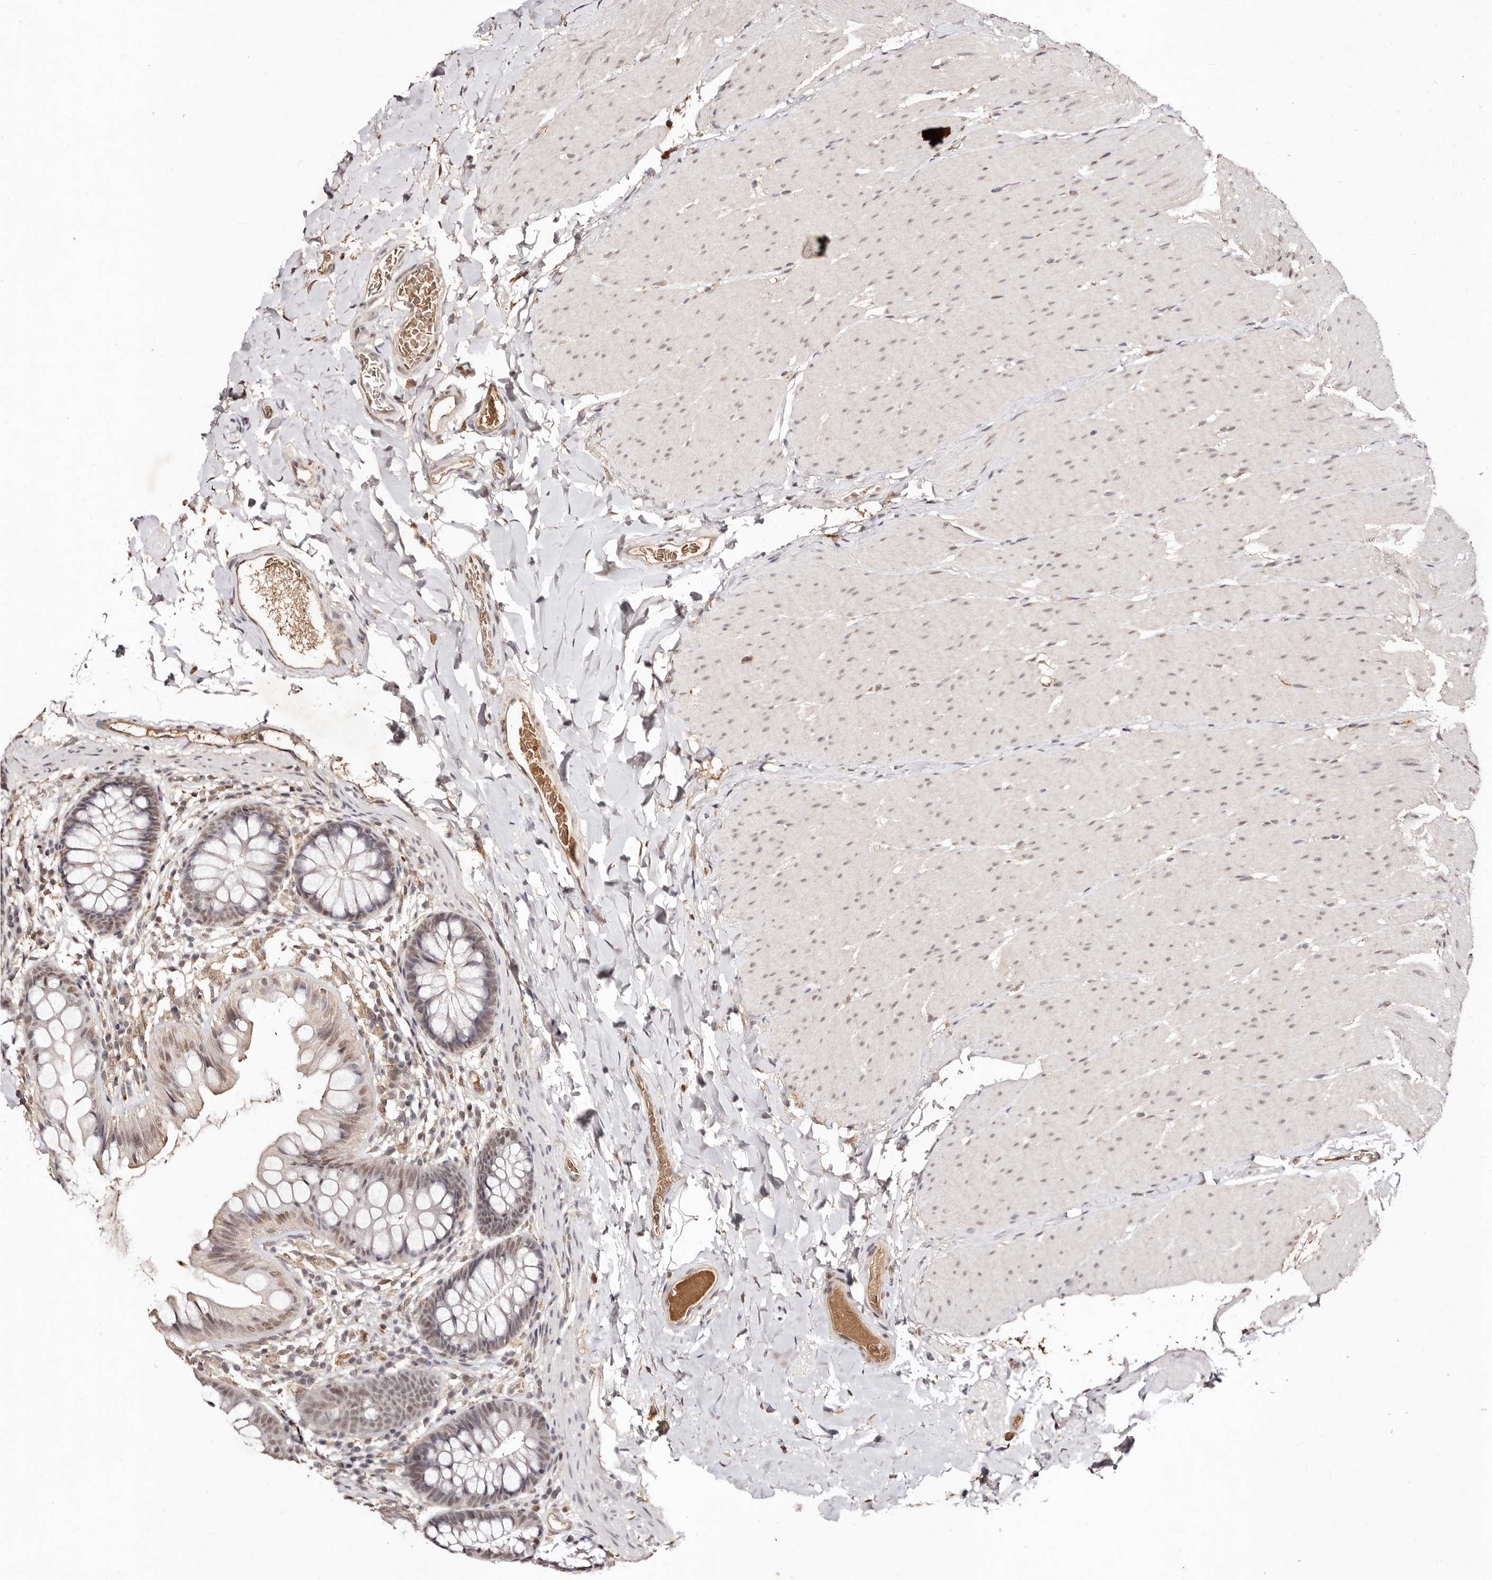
{"staining": {"intensity": "weak", "quantity": ">75%", "location": "cytoplasmic/membranous,nuclear"}, "tissue": "colon", "cell_type": "Endothelial cells", "image_type": "normal", "snomed": [{"axis": "morphology", "description": "Normal tissue, NOS"}, {"axis": "topography", "description": "Colon"}], "caption": "Weak cytoplasmic/membranous,nuclear protein staining is identified in approximately >75% of endothelial cells in colon.", "gene": "BICRAL", "patient": {"sex": "female", "age": 62}}